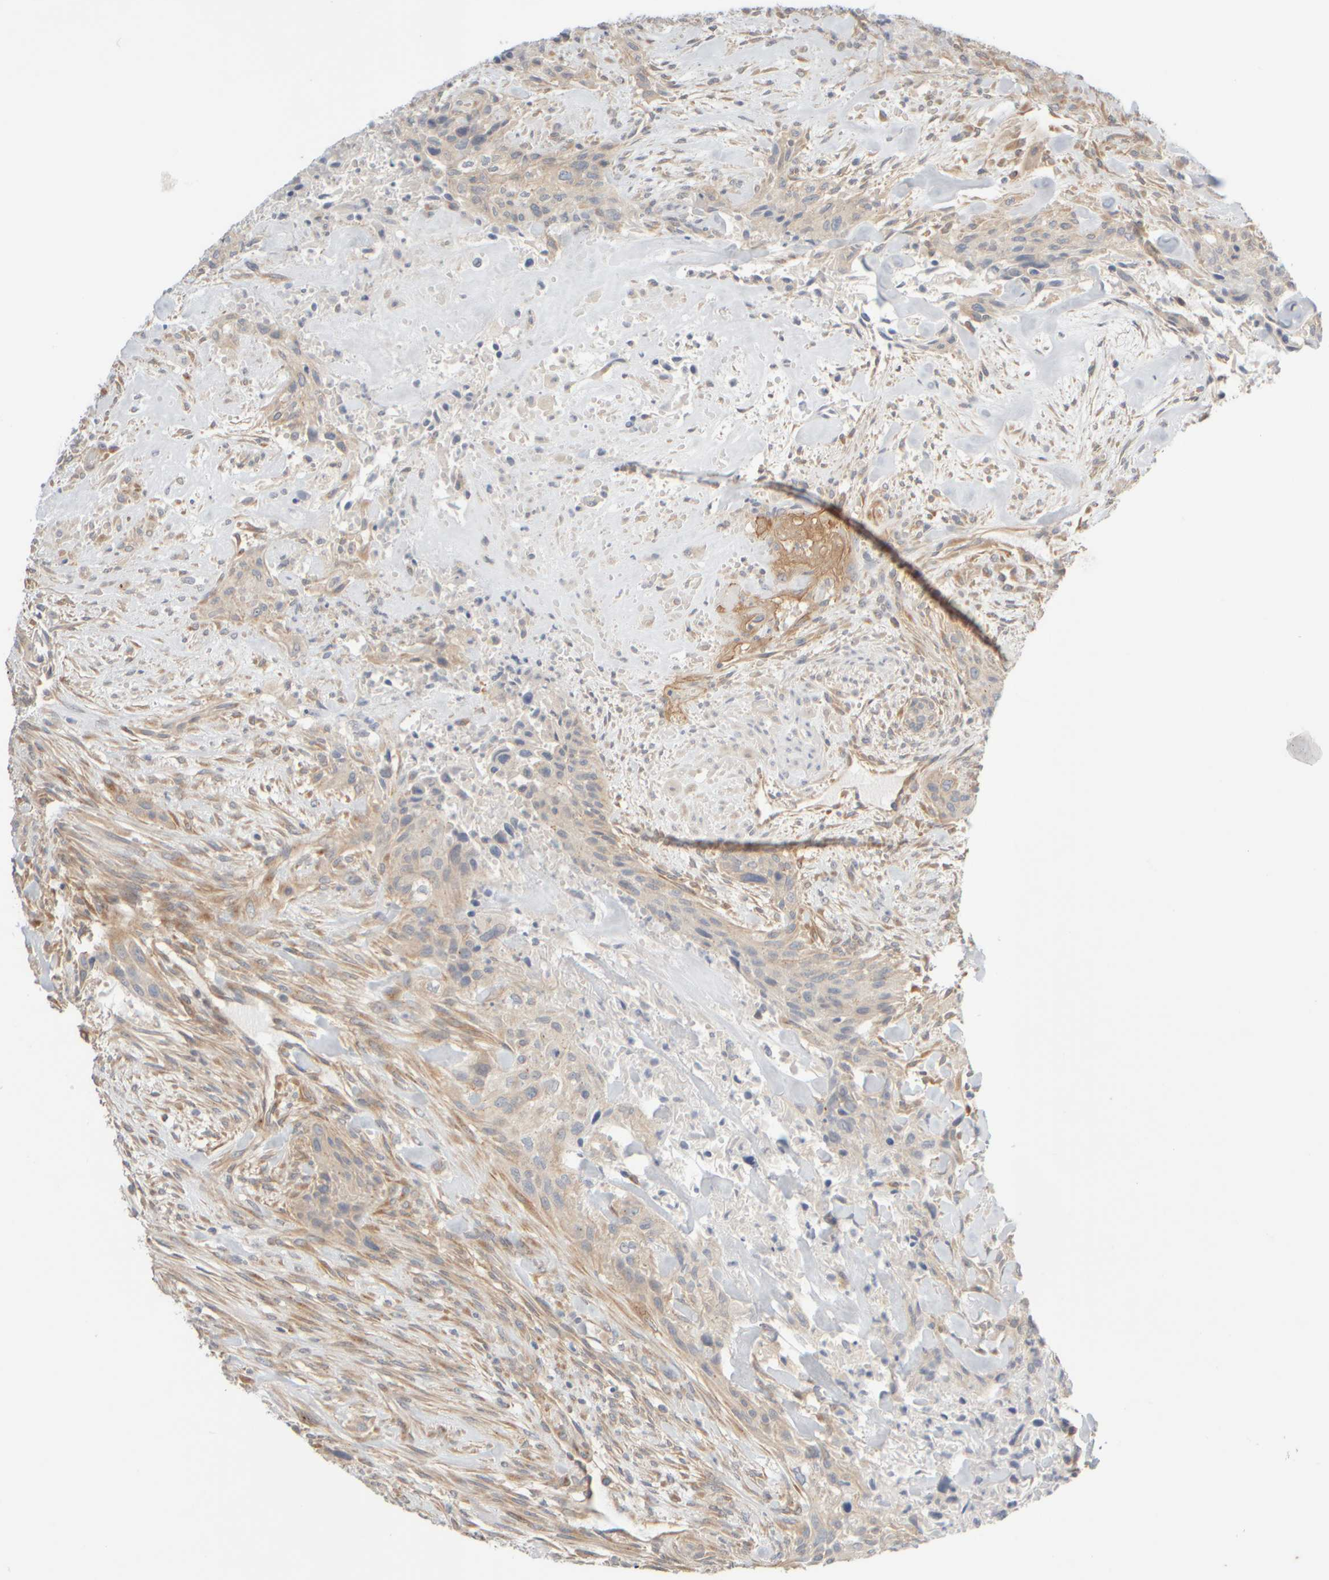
{"staining": {"intensity": "weak", "quantity": ">75%", "location": "cytoplasmic/membranous"}, "tissue": "urothelial cancer", "cell_type": "Tumor cells", "image_type": "cancer", "snomed": [{"axis": "morphology", "description": "Urothelial carcinoma, High grade"}, {"axis": "topography", "description": "Urinary bladder"}], "caption": "A photomicrograph of urothelial cancer stained for a protein displays weak cytoplasmic/membranous brown staining in tumor cells.", "gene": "GOPC", "patient": {"sex": "male", "age": 35}}